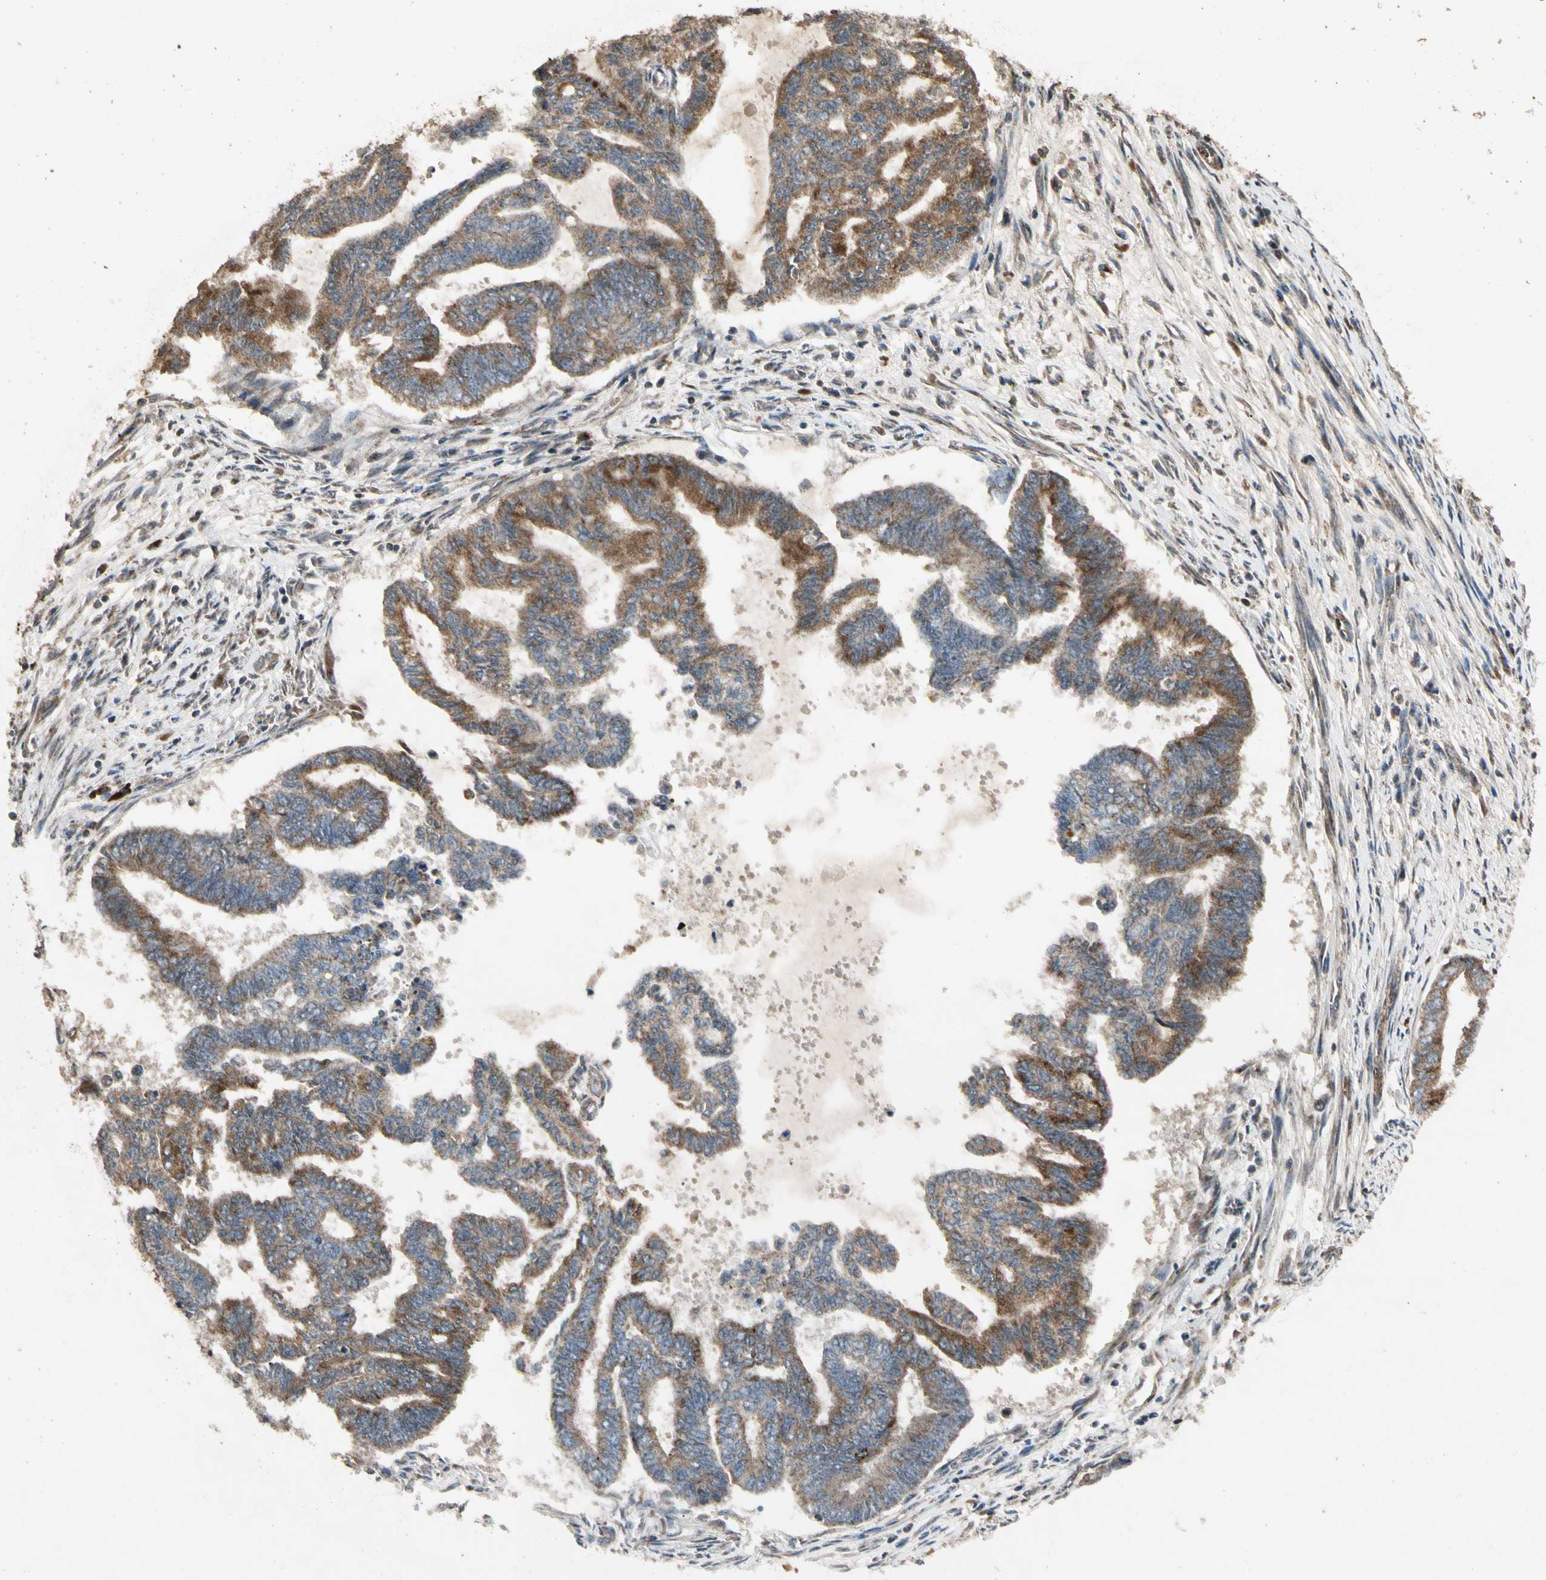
{"staining": {"intensity": "moderate", "quantity": "25%-75%", "location": "cytoplasmic/membranous"}, "tissue": "endometrial cancer", "cell_type": "Tumor cells", "image_type": "cancer", "snomed": [{"axis": "morphology", "description": "Adenocarcinoma, NOS"}, {"axis": "topography", "description": "Endometrium"}], "caption": "IHC of endometrial cancer (adenocarcinoma) exhibits medium levels of moderate cytoplasmic/membranous staining in approximately 25%-75% of tumor cells.", "gene": "GCK", "patient": {"sex": "female", "age": 86}}